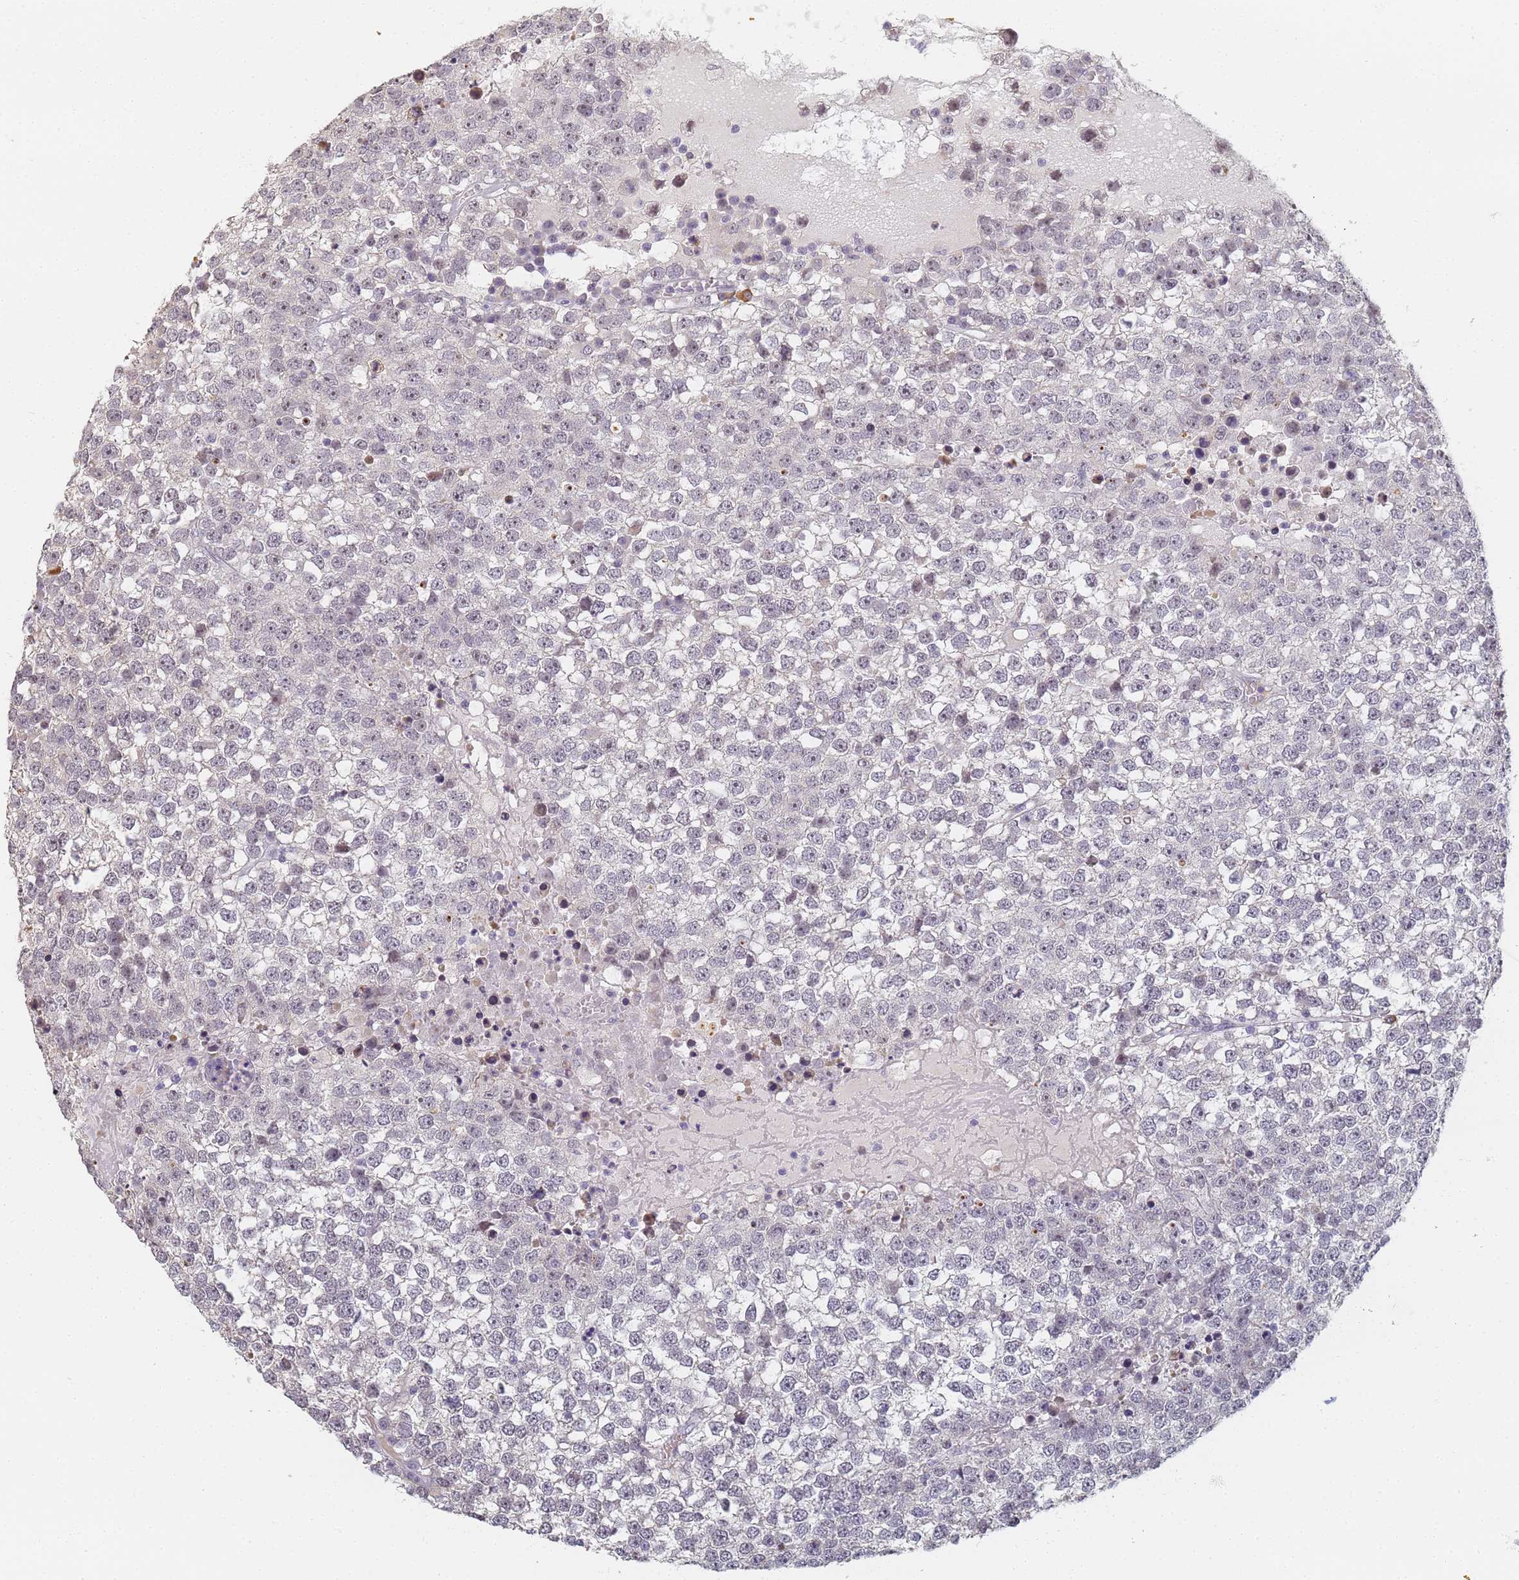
{"staining": {"intensity": "negative", "quantity": "none", "location": "none"}, "tissue": "testis cancer", "cell_type": "Tumor cells", "image_type": "cancer", "snomed": [{"axis": "morphology", "description": "Seminoma, NOS"}, {"axis": "topography", "description": "Testis"}], "caption": "This is an immunohistochemistry (IHC) photomicrograph of human testis cancer (seminoma). There is no expression in tumor cells.", "gene": "SLC38A9", "patient": {"sex": "male", "age": 65}}